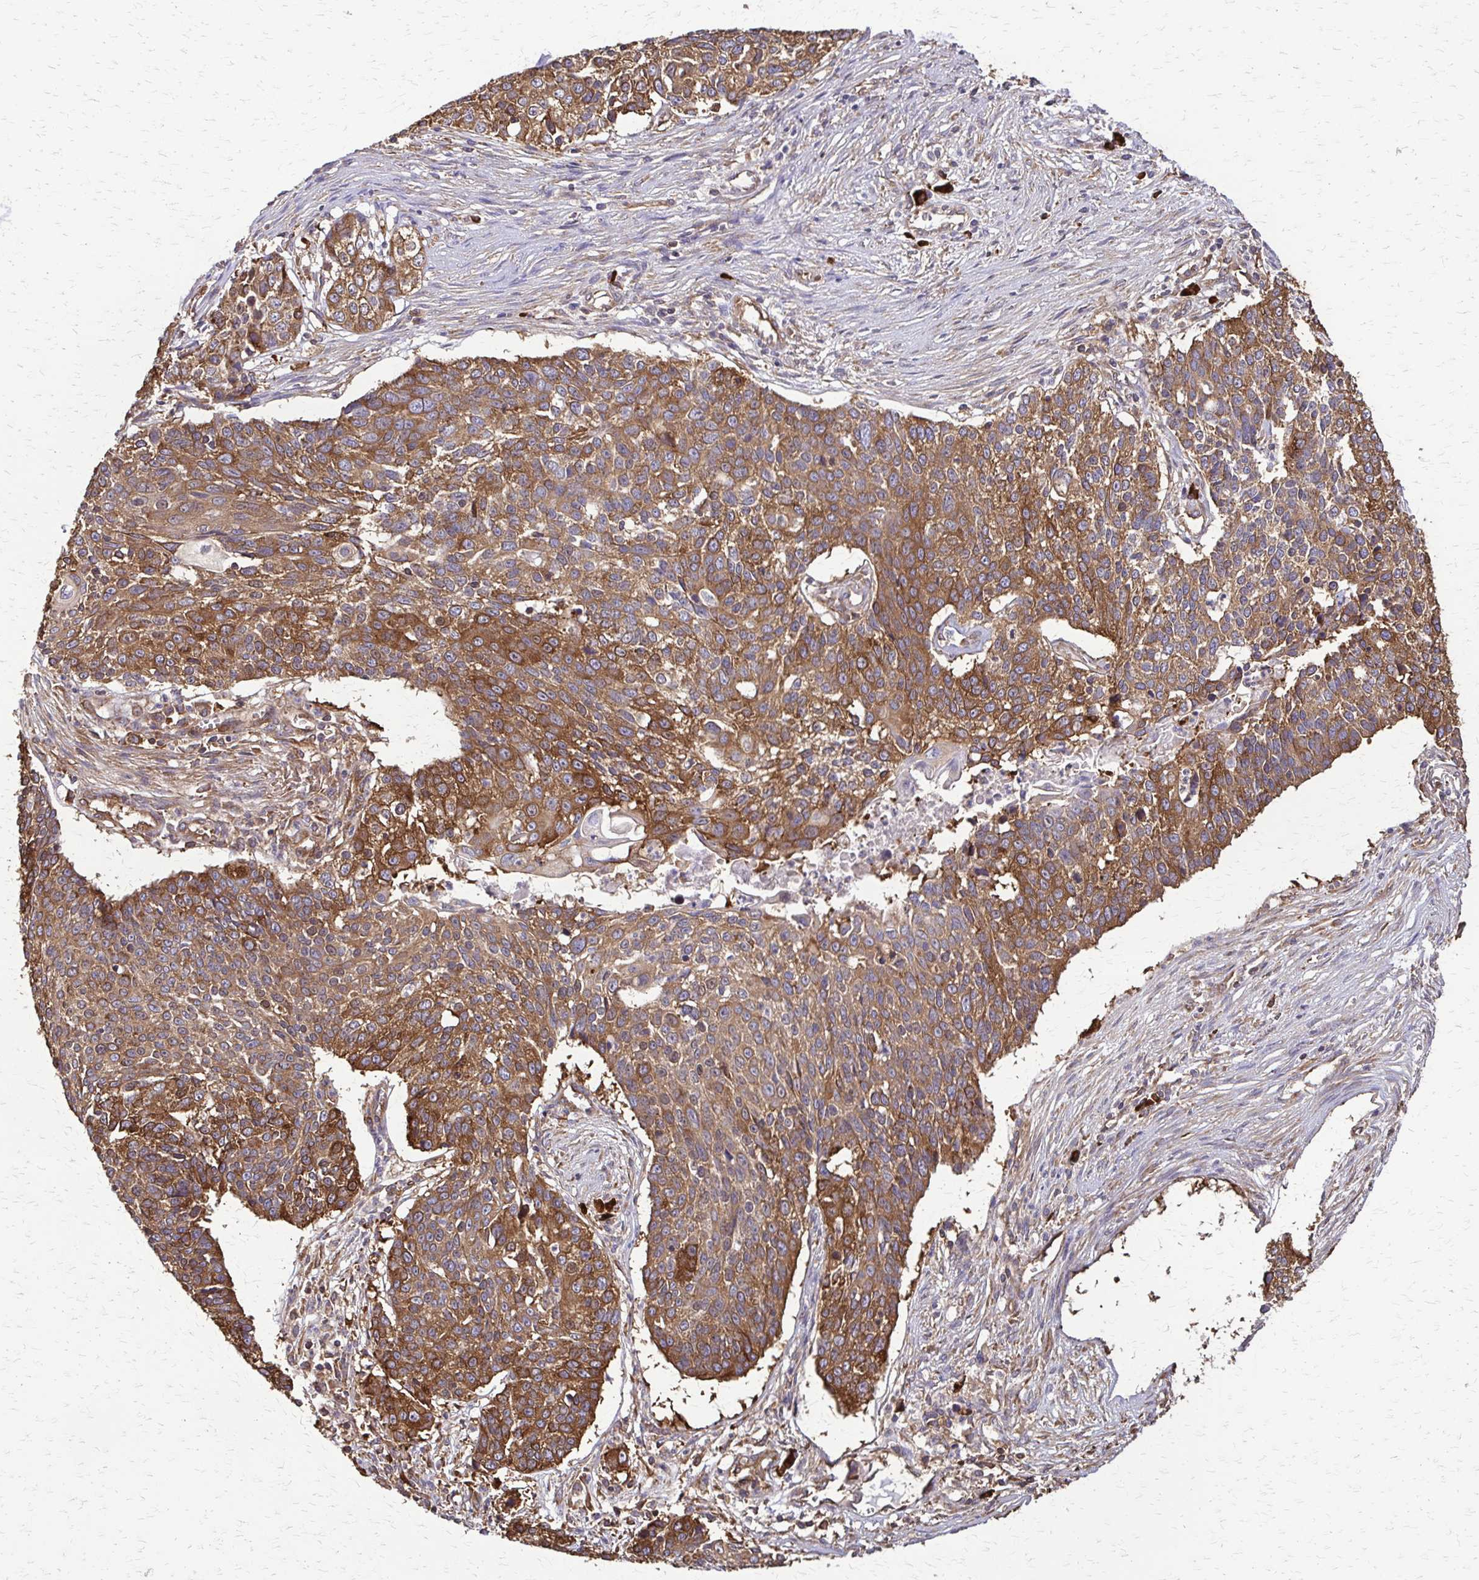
{"staining": {"intensity": "moderate", "quantity": ">75%", "location": "cytoplasmic/membranous"}, "tissue": "lung cancer", "cell_type": "Tumor cells", "image_type": "cancer", "snomed": [{"axis": "morphology", "description": "Squamous cell carcinoma, NOS"}, {"axis": "morphology", "description": "Squamous cell carcinoma, metastatic, NOS"}, {"axis": "topography", "description": "Lung"}, {"axis": "topography", "description": "Pleura, NOS"}], "caption": "Protein analysis of lung cancer tissue displays moderate cytoplasmic/membranous staining in approximately >75% of tumor cells.", "gene": "EEF2", "patient": {"sex": "male", "age": 72}}